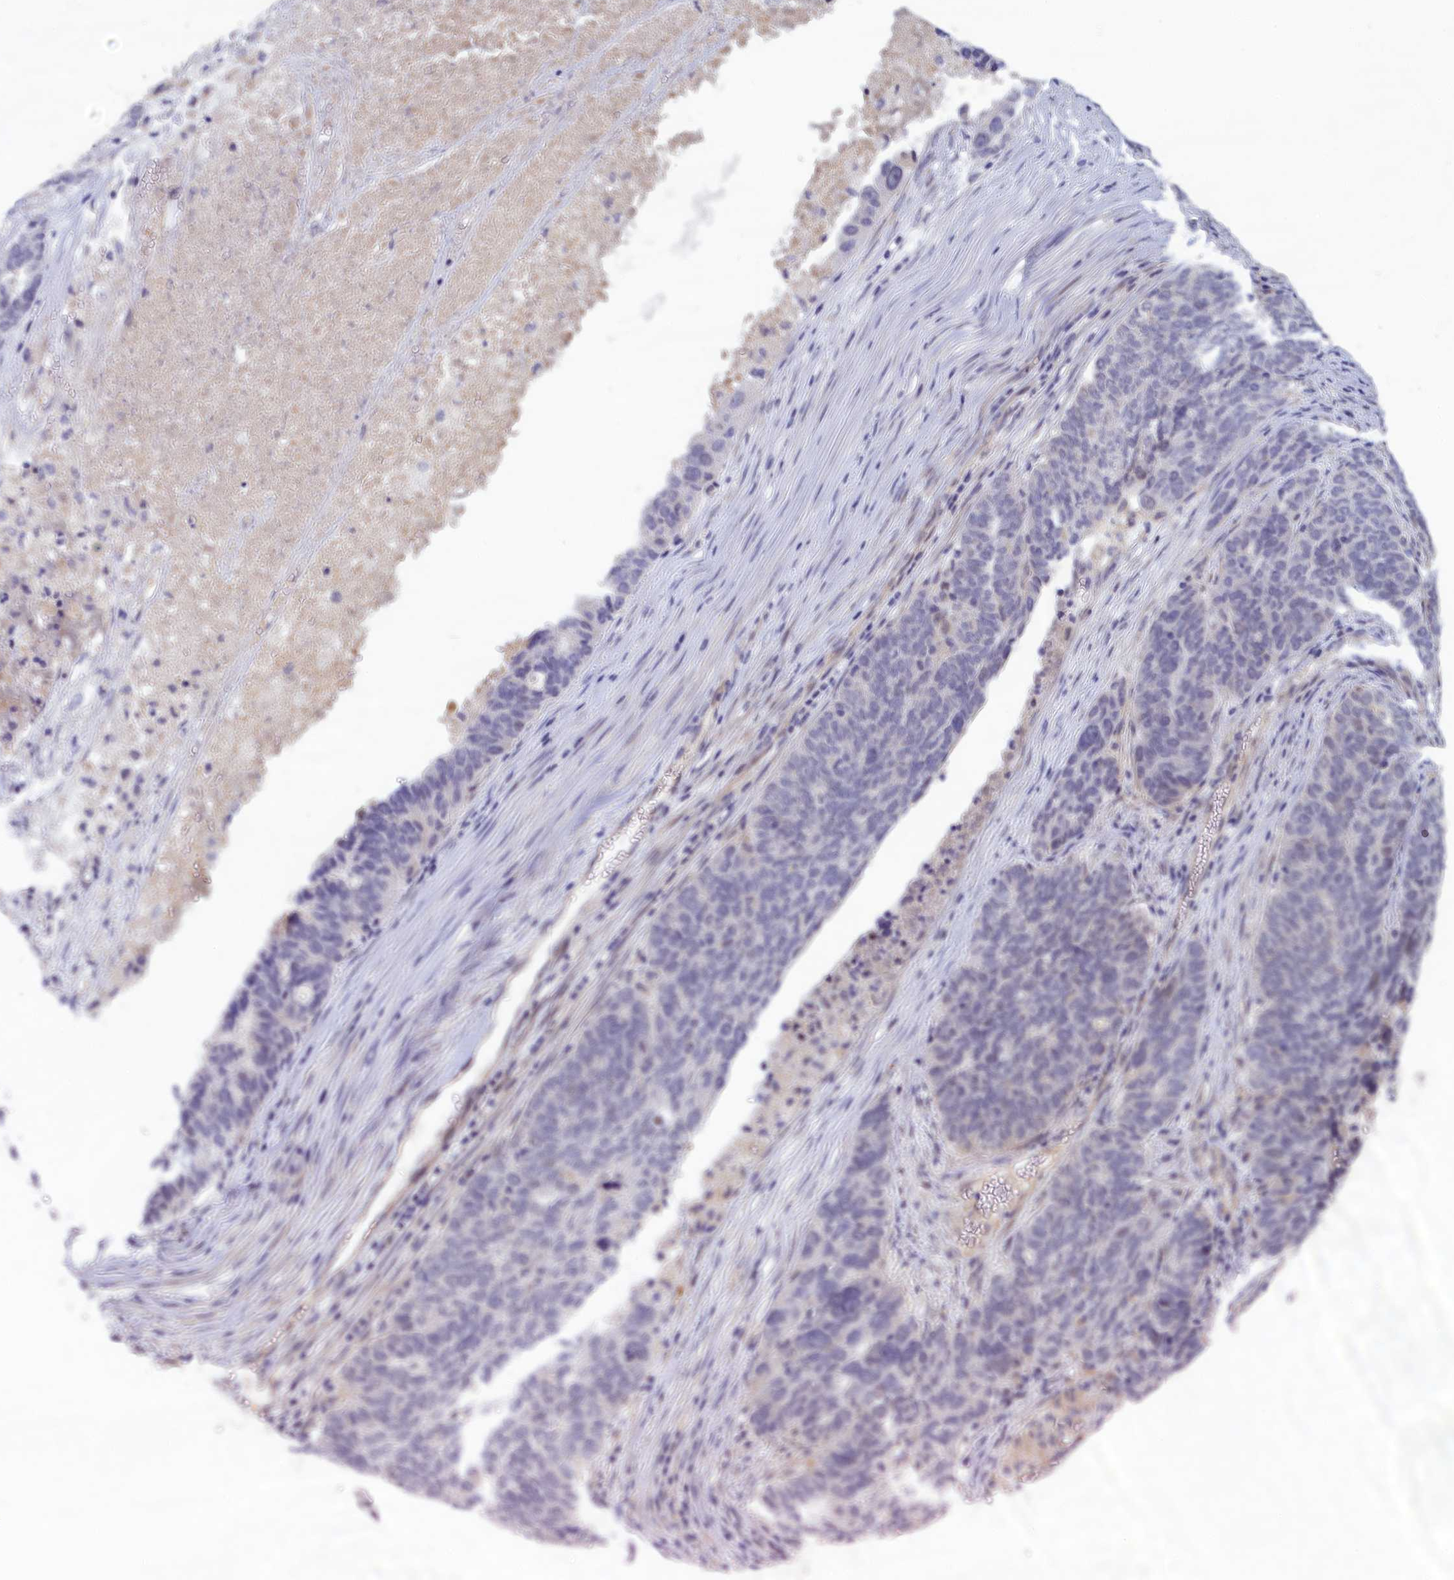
{"staining": {"intensity": "negative", "quantity": "none", "location": "none"}, "tissue": "ovarian cancer", "cell_type": "Tumor cells", "image_type": "cancer", "snomed": [{"axis": "morphology", "description": "Cystadenocarcinoma, serous, NOS"}, {"axis": "topography", "description": "Ovary"}], "caption": "Immunohistochemistry micrograph of serous cystadenocarcinoma (ovarian) stained for a protein (brown), which demonstrates no expression in tumor cells. The staining is performed using DAB (3,3'-diaminobenzidine) brown chromogen with nuclei counter-stained in using hematoxylin.", "gene": "IGFALS", "patient": {"sex": "female", "age": 59}}